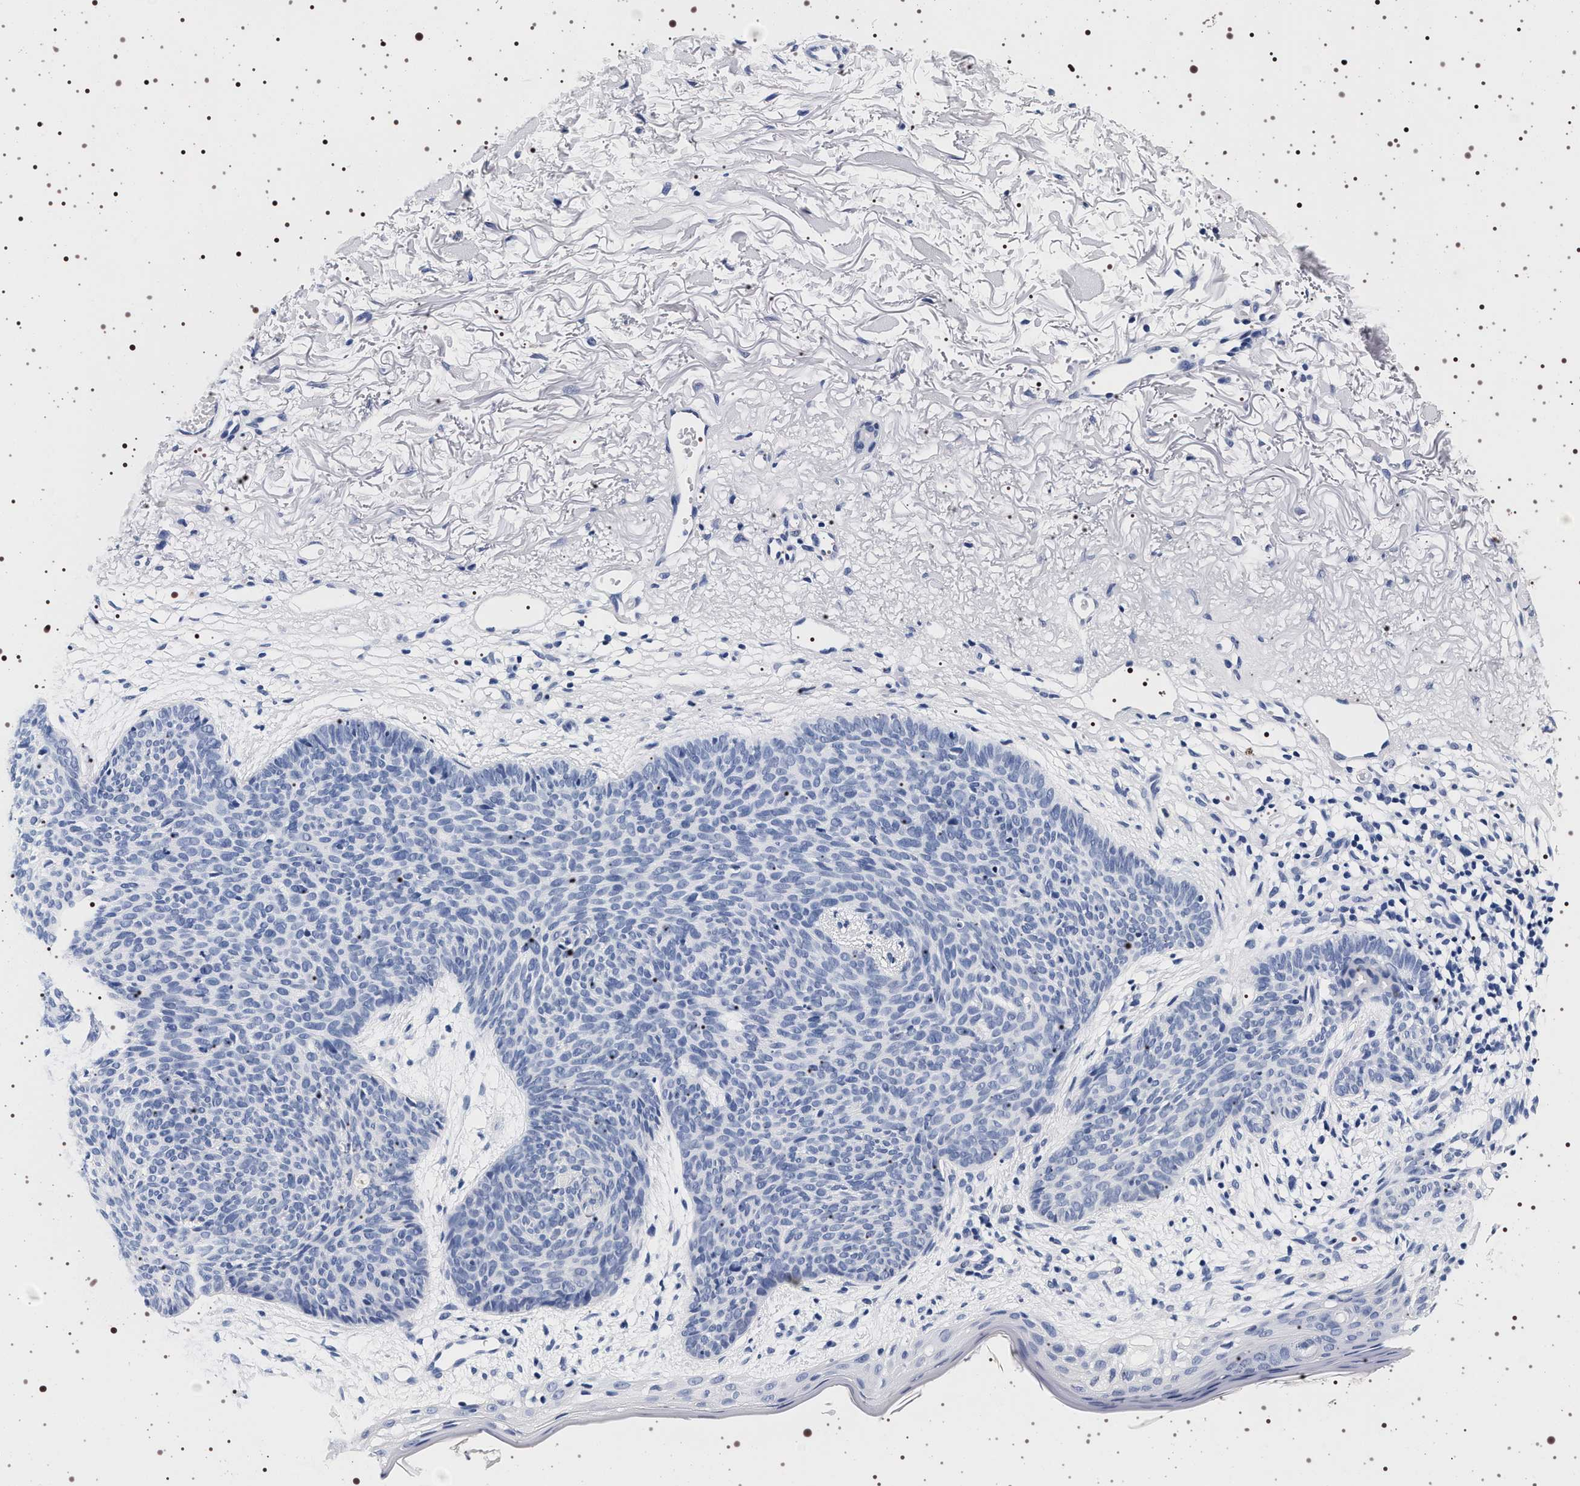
{"staining": {"intensity": "negative", "quantity": "none", "location": "none"}, "tissue": "skin cancer", "cell_type": "Tumor cells", "image_type": "cancer", "snomed": [{"axis": "morphology", "description": "Normal tissue, NOS"}, {"axis": "morphology", "description": "Basal cell carcinoma"}, {"axis": "topography", "description": "Skin"}], "caption": "High power microscopy image of an immunohistochemistry (IHC) micrograph of skin cancer (basal cell carcinoma), revealing no significant staining in tumor cells.", "gene": "SYN1", "patient": {"sex": "female", "age": 70}}